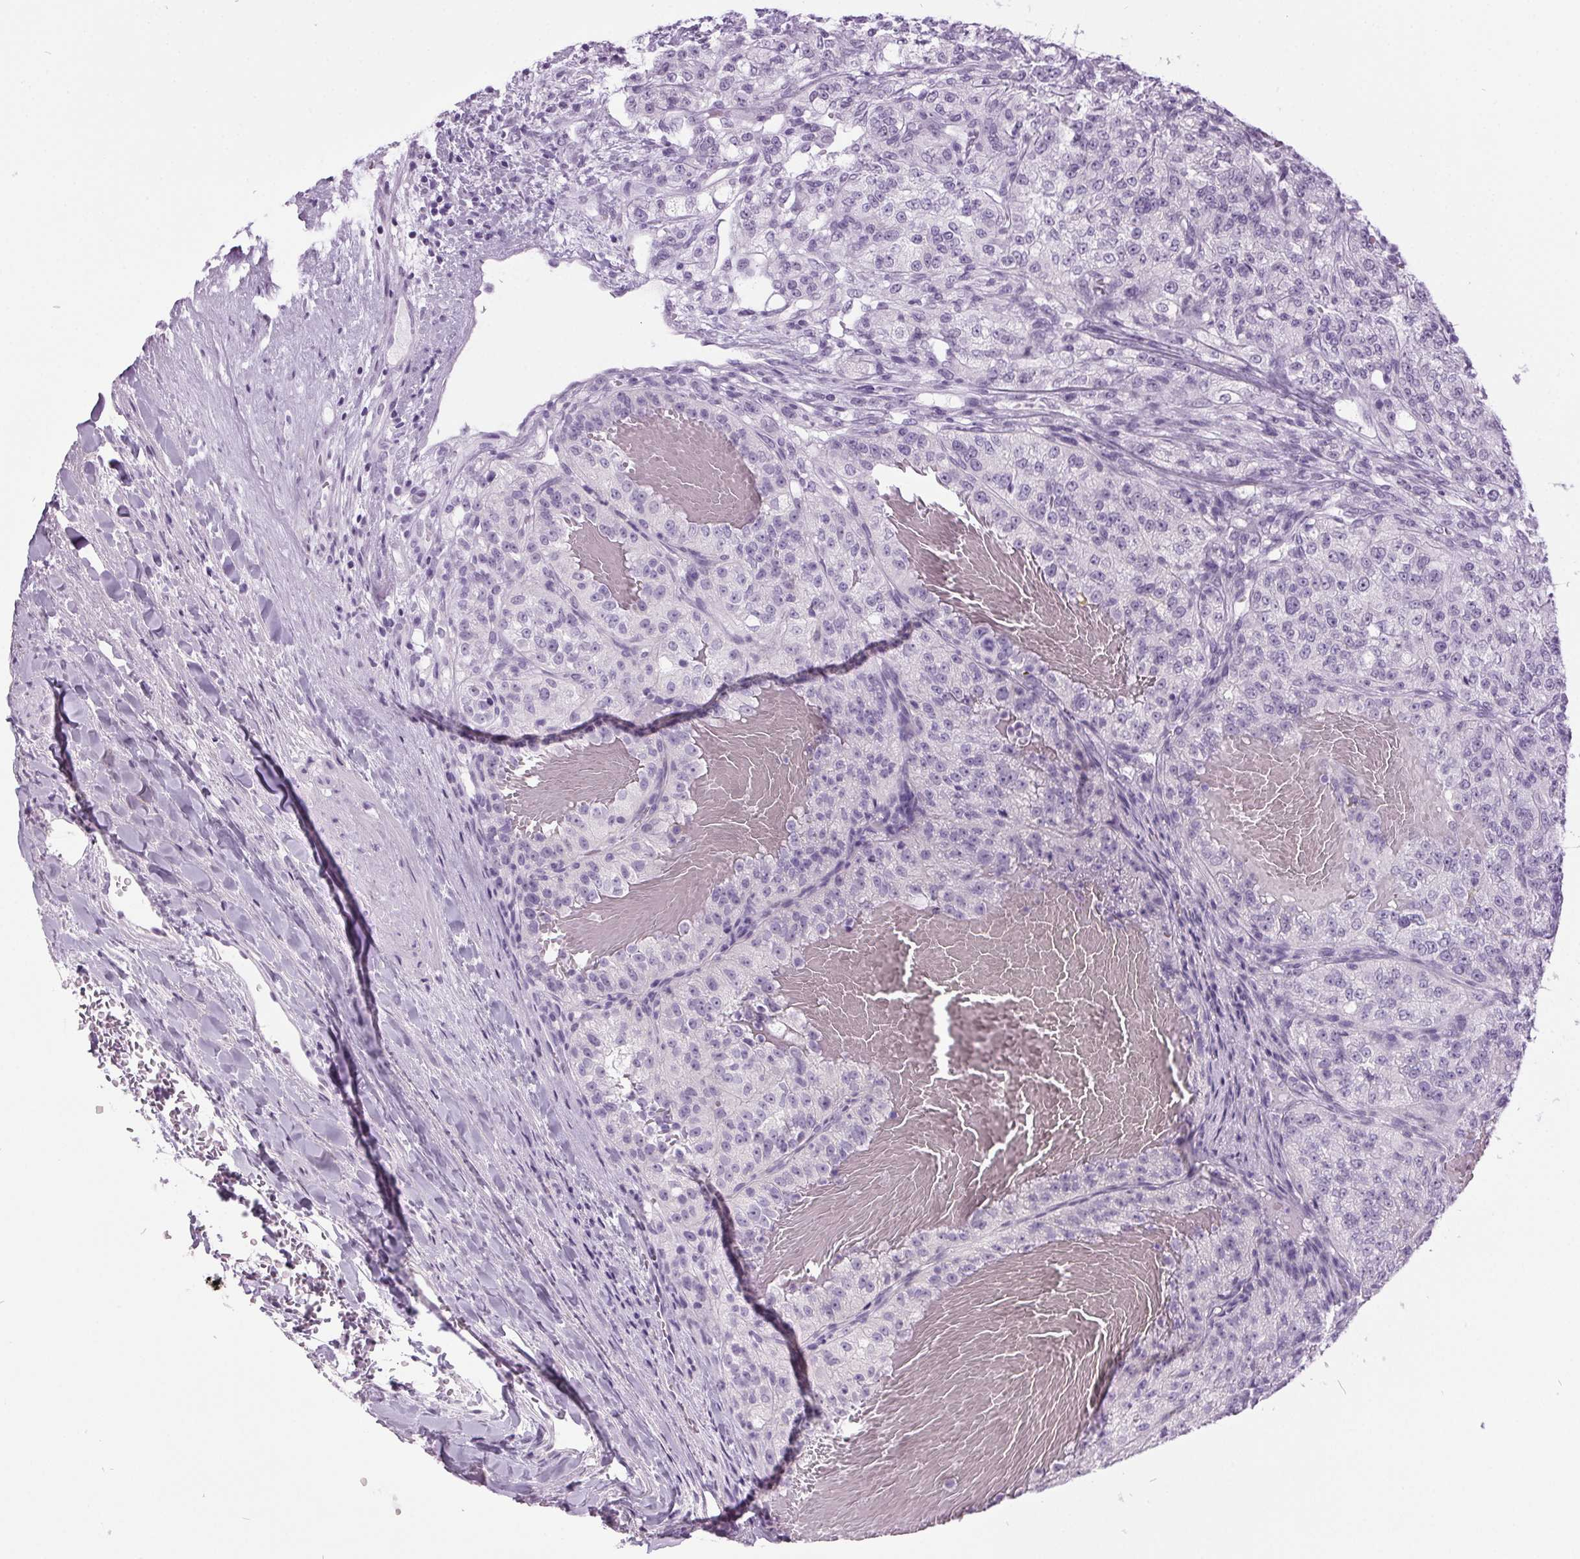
{"staining": {"intensity": "negative", "quantity": "none", "location": "none"}, "tissue": "renal cancer", "cell_type": "Tumor cells", "image_type": "cancer", "snomed": [{"axis": "morphology", "description": "Adenocarcinoma, NOS"}, {"axis": "topography", "description": "Kidney"}], "caption": "High magnification brightfield microscopy of renal cancer stained with DAB (3,3'-diaminobenzidine) (brown) and counterstained with hematoxylin (blue): tumor cells show no significant staining.", "gene": "ODAD2", "patient": {"sex": "female", "age": 63}}